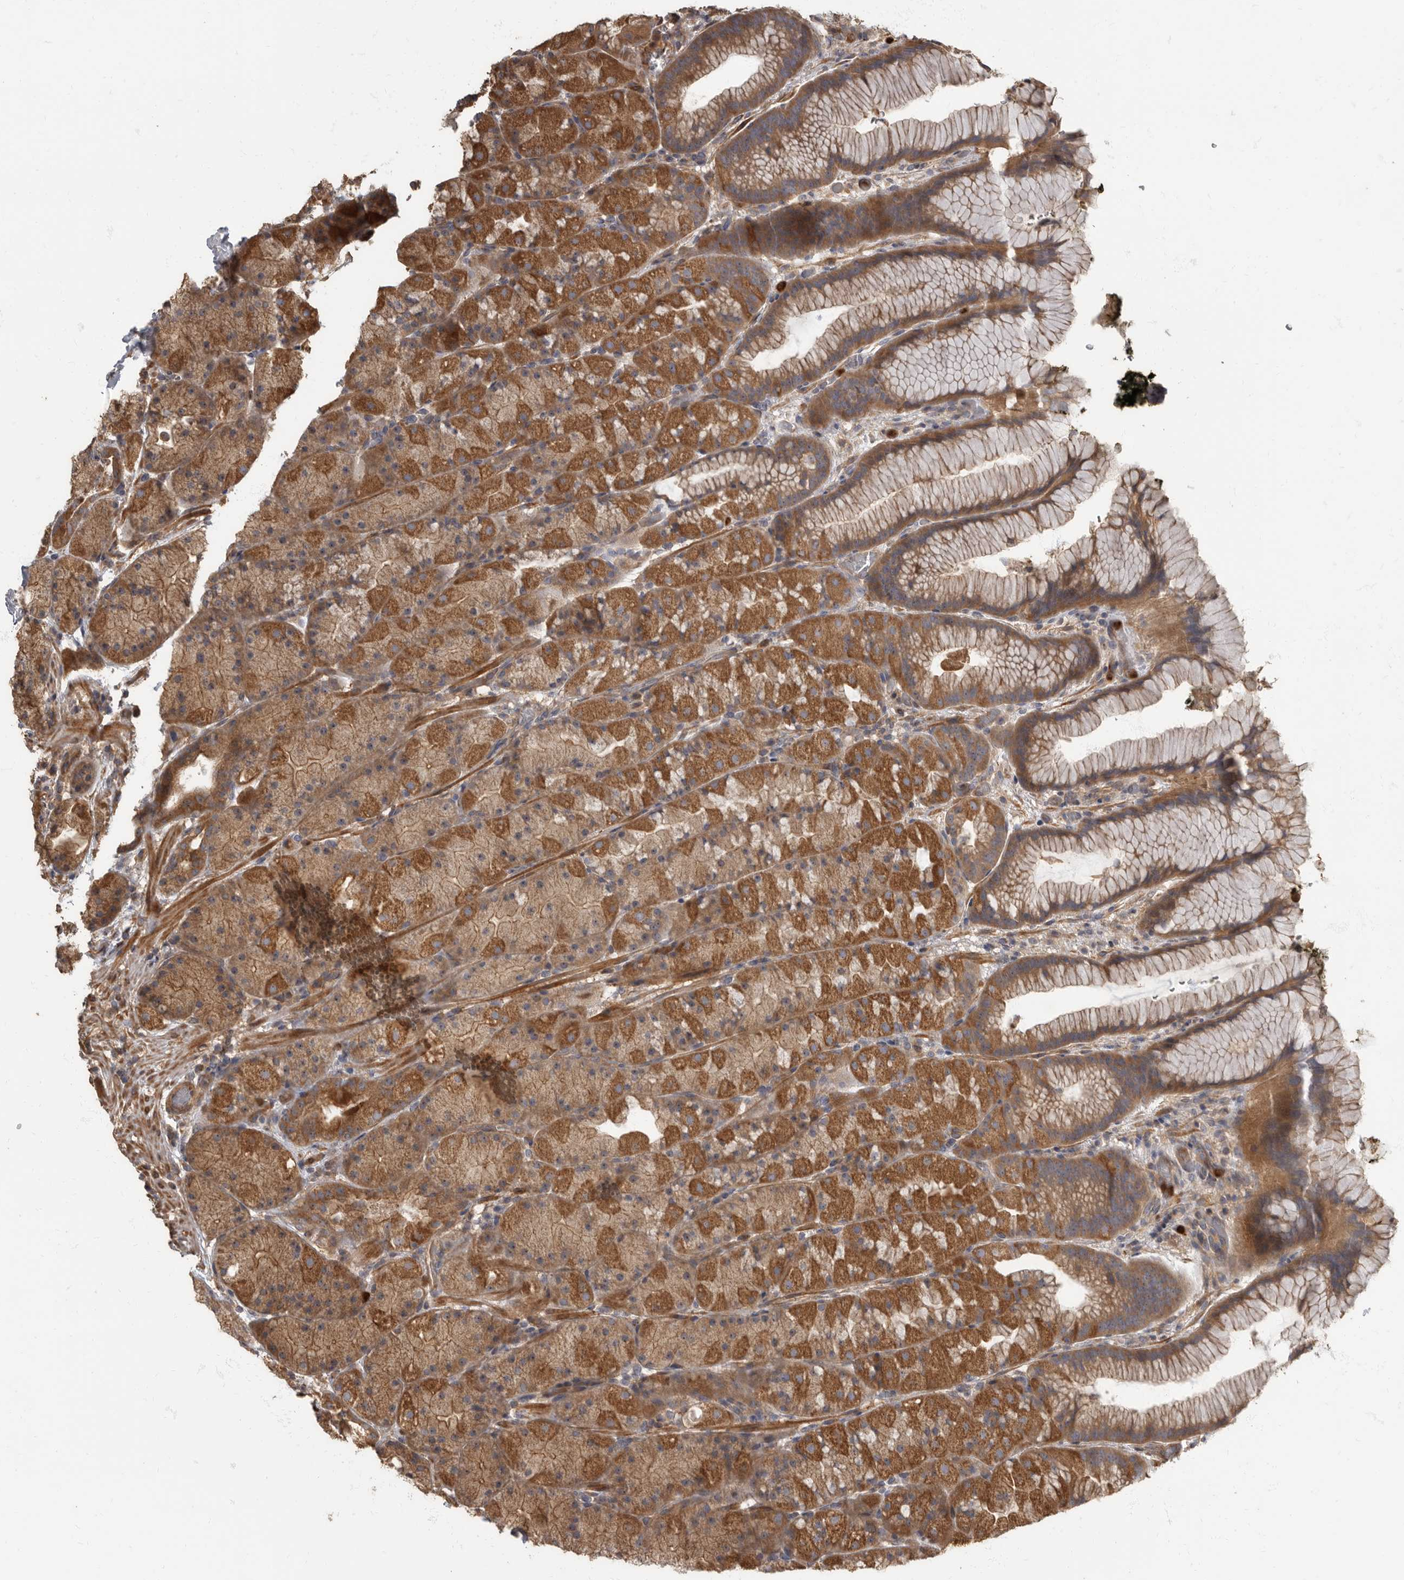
{"staining": {"intensity": "strong", "quantity": "25%-75%", "location": "cytoplasmic/membranous"}, "tissue": "stomach", "cell_type": "Glandular cells", "image_type": "normal", "snomed": [{"axis": "morphology", "description": "Normal tissue, NOS"}, {"axis": "topography", "description": "Stomach, upper"}, {"axis": "topography", "description": "Stomach"}], "caption": "Protein staining displays strong cytoplasmic/membranous positivity in approximately 25%-75% of glandular cells in normal stomach.", "gene": "DAAM1", "patient": {"sex": "male", "age": 48}}